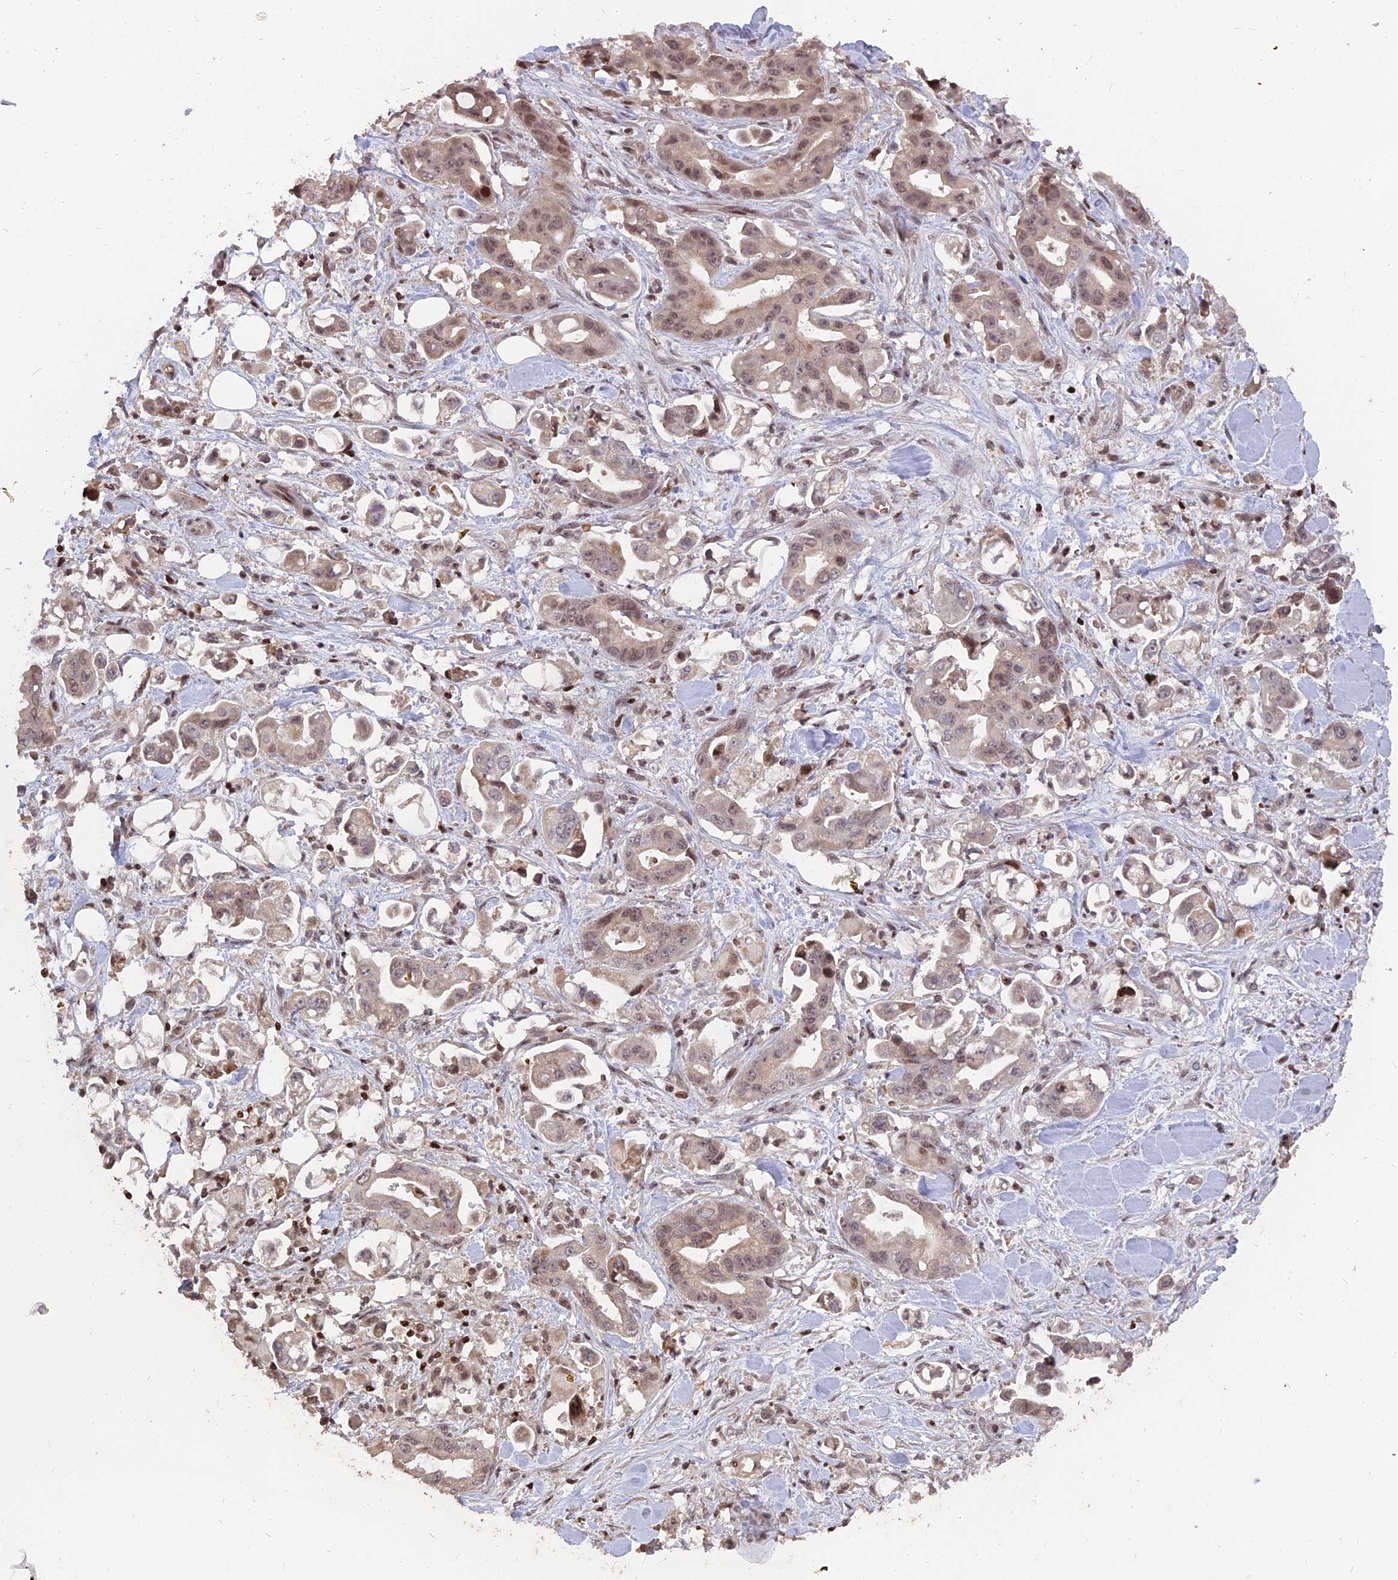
{"staining": {"intensity": "weak", "quantity": "25%-75%", "location": "nuclear"}, "tissue": "stomach cancer", "cell_type": "Tumor cells", "image_type": "cancer", "snomed": [{"axis": "morphology", "description": "Adenocarcinoma, NOS"}, {"axis": "topography", "description": "Stomach"}], "caption": "Tumor cells exhibit weak nuclear expression in approximately 25%-75% of cells in stomach cancer (adenocarcinoma).", "gene": "NR1H3", "patient": {"sex": "male", "age": 62}}